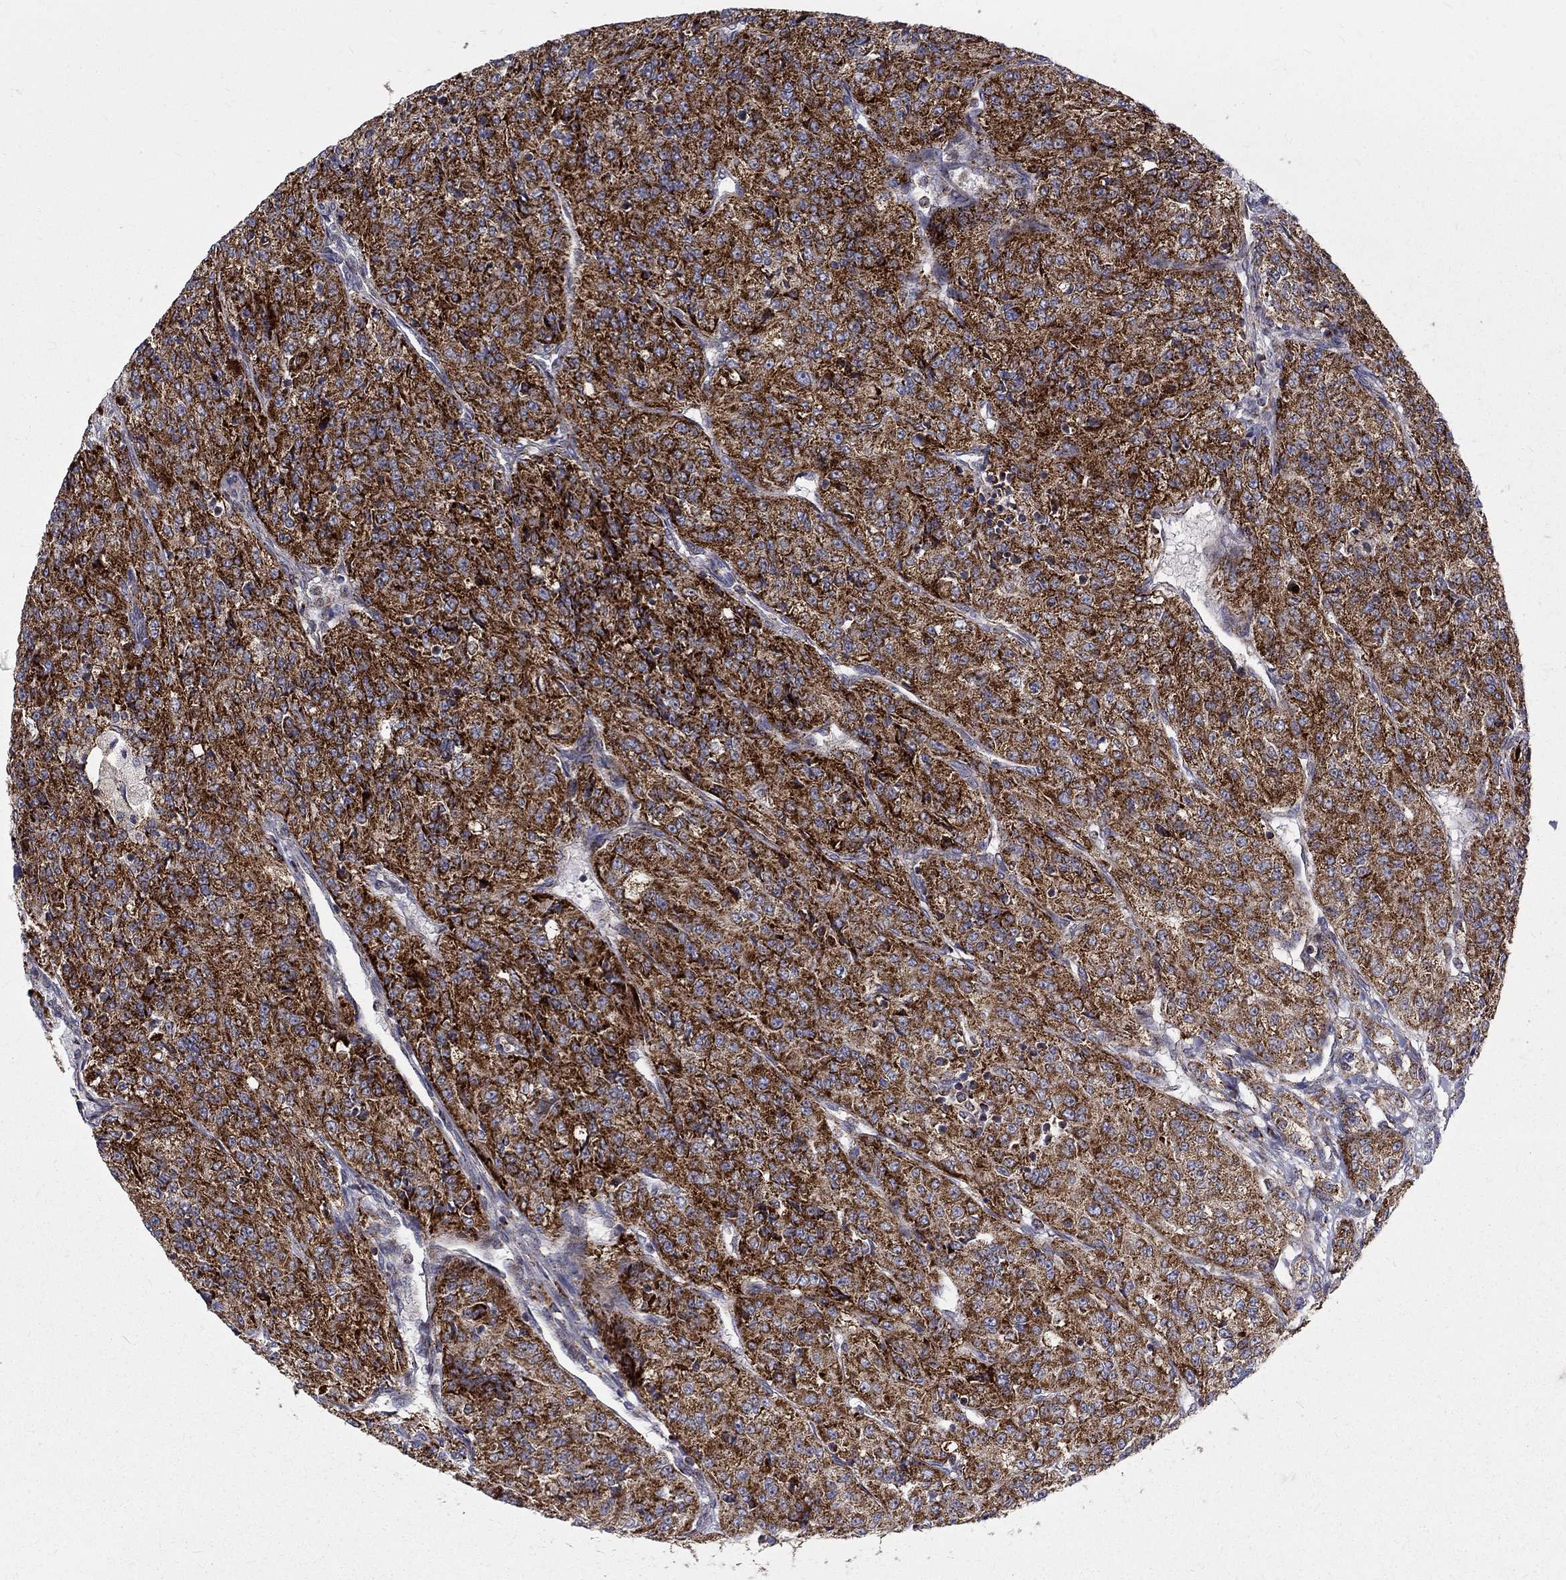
{"staining": {"intensity": "strong", "quantity": ">75%", "location": "cytoplasmic/membranous"}, "tissue": "renal cancer", "cell_type": "Tumor cells", "image_type": "cancer", "snomed": [{"axis": "morphology", "description": "Adenocarcinoma, NOS"}, {"axis": "topography", "description": "Kidney"}], "caption": "DAB (3,3'-diaminobenzidine) immunohistochemical staining of renal adenocarcinoma displays strong cytoplasmic/membranous protein staining in about >75% of tumor cells. Immunohistochemistry (ihc) stains the protein in brown and the nuclei are stained blue.", "gene": "ALDH1B1", "patient": {"sex": "female", "age": 63}}